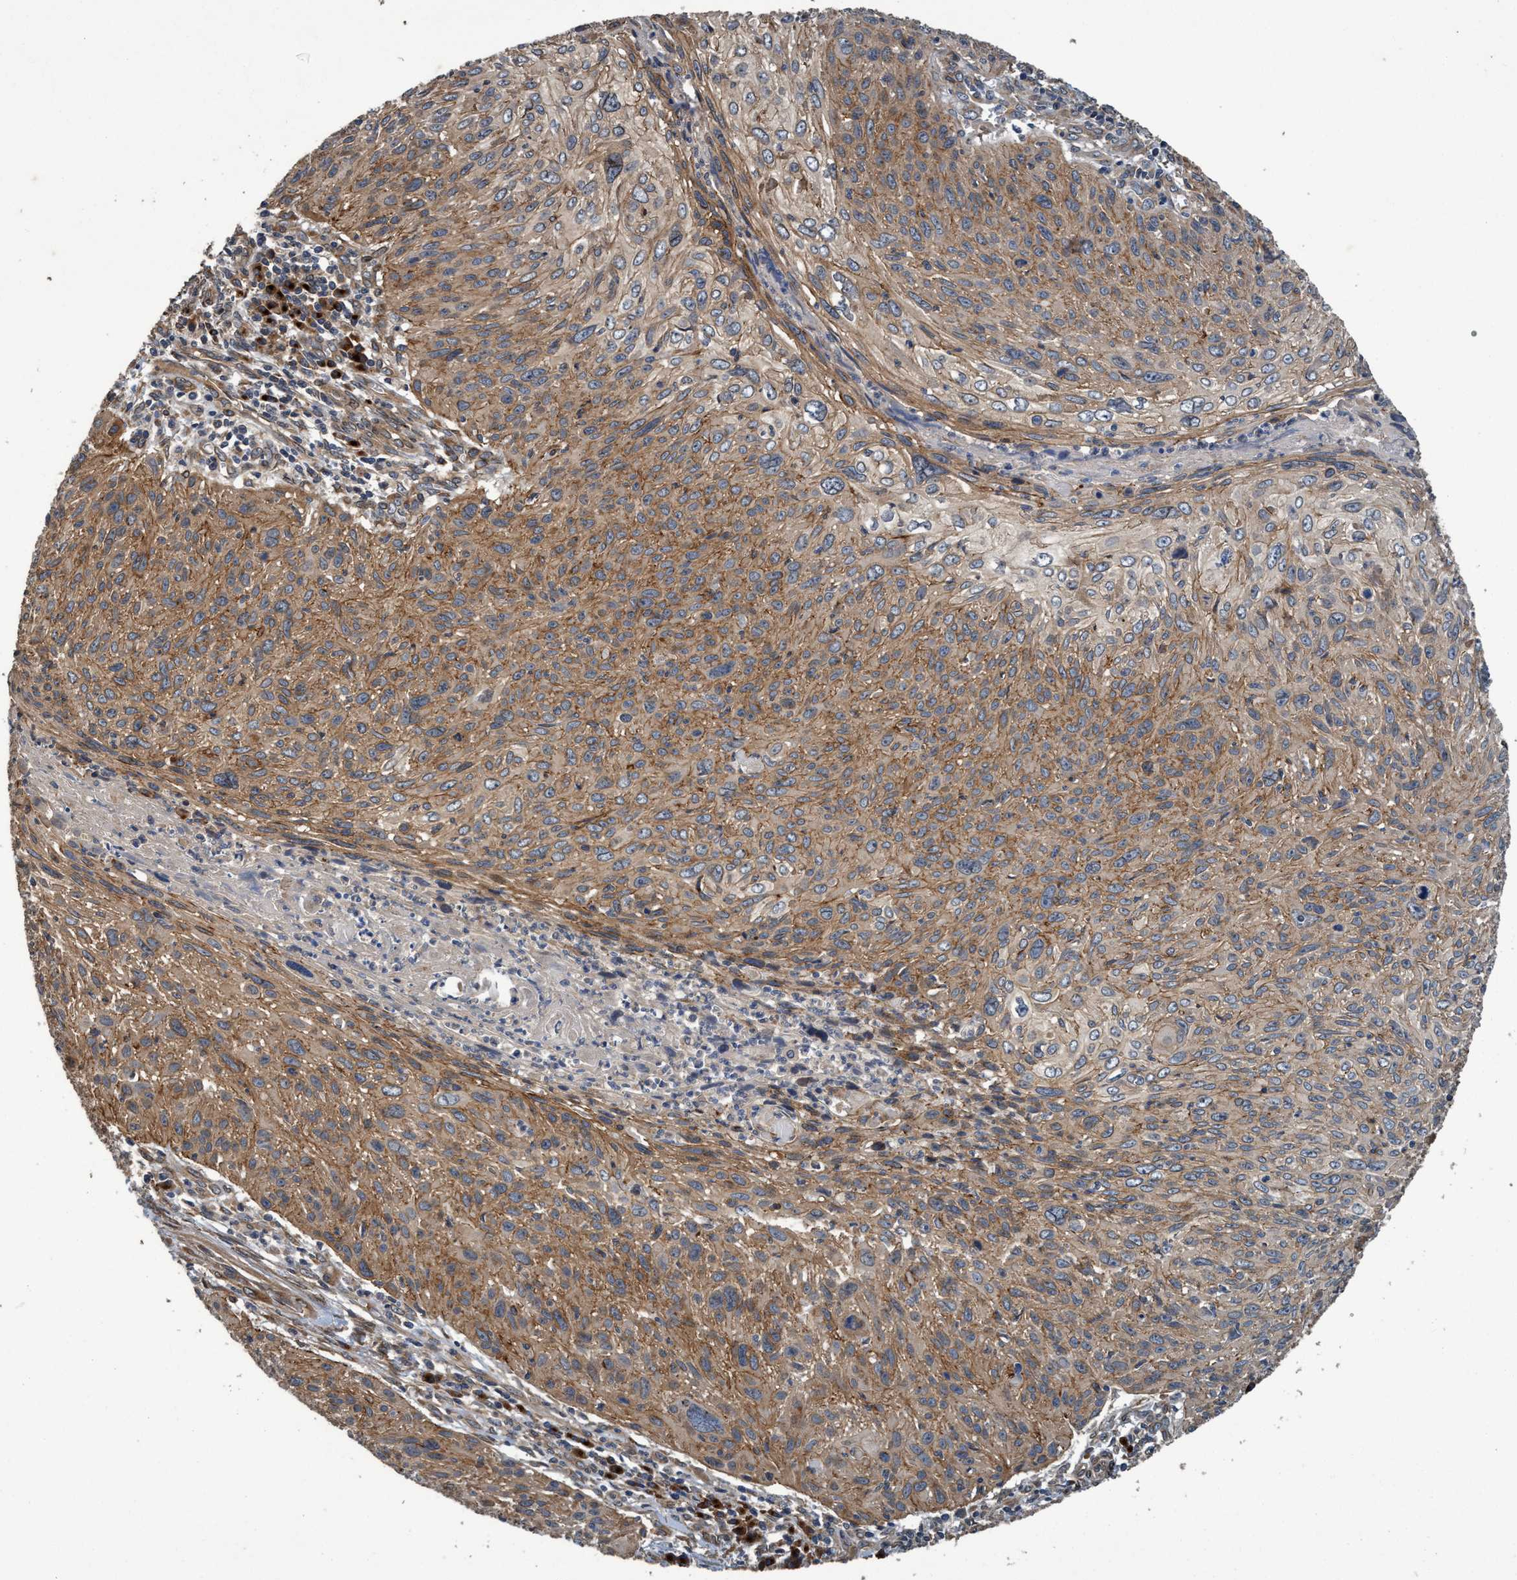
{"staining": {"intensity": "moderate", "quantity": ">75%", "location": "cytoplasmic/membranous"}, "tissue": "cervical cancer", "cell_type": "Tumor cells", "image_type": "cancer", "snomed": [{"axis": "morphology", "description": "Squamous cell carcinoma, NOS"}, {"axis": "topography", "description": "Cervix"}], "caption": "Immunohistochemistry of squamous cell carcinoma (cervical) demonstrates medium levels of moderate cytoplasmic/membranous positivity in approximately >75% of tumor cells.", "gene": "MACC1", "patient": {"sex": "female", "age": 51}}